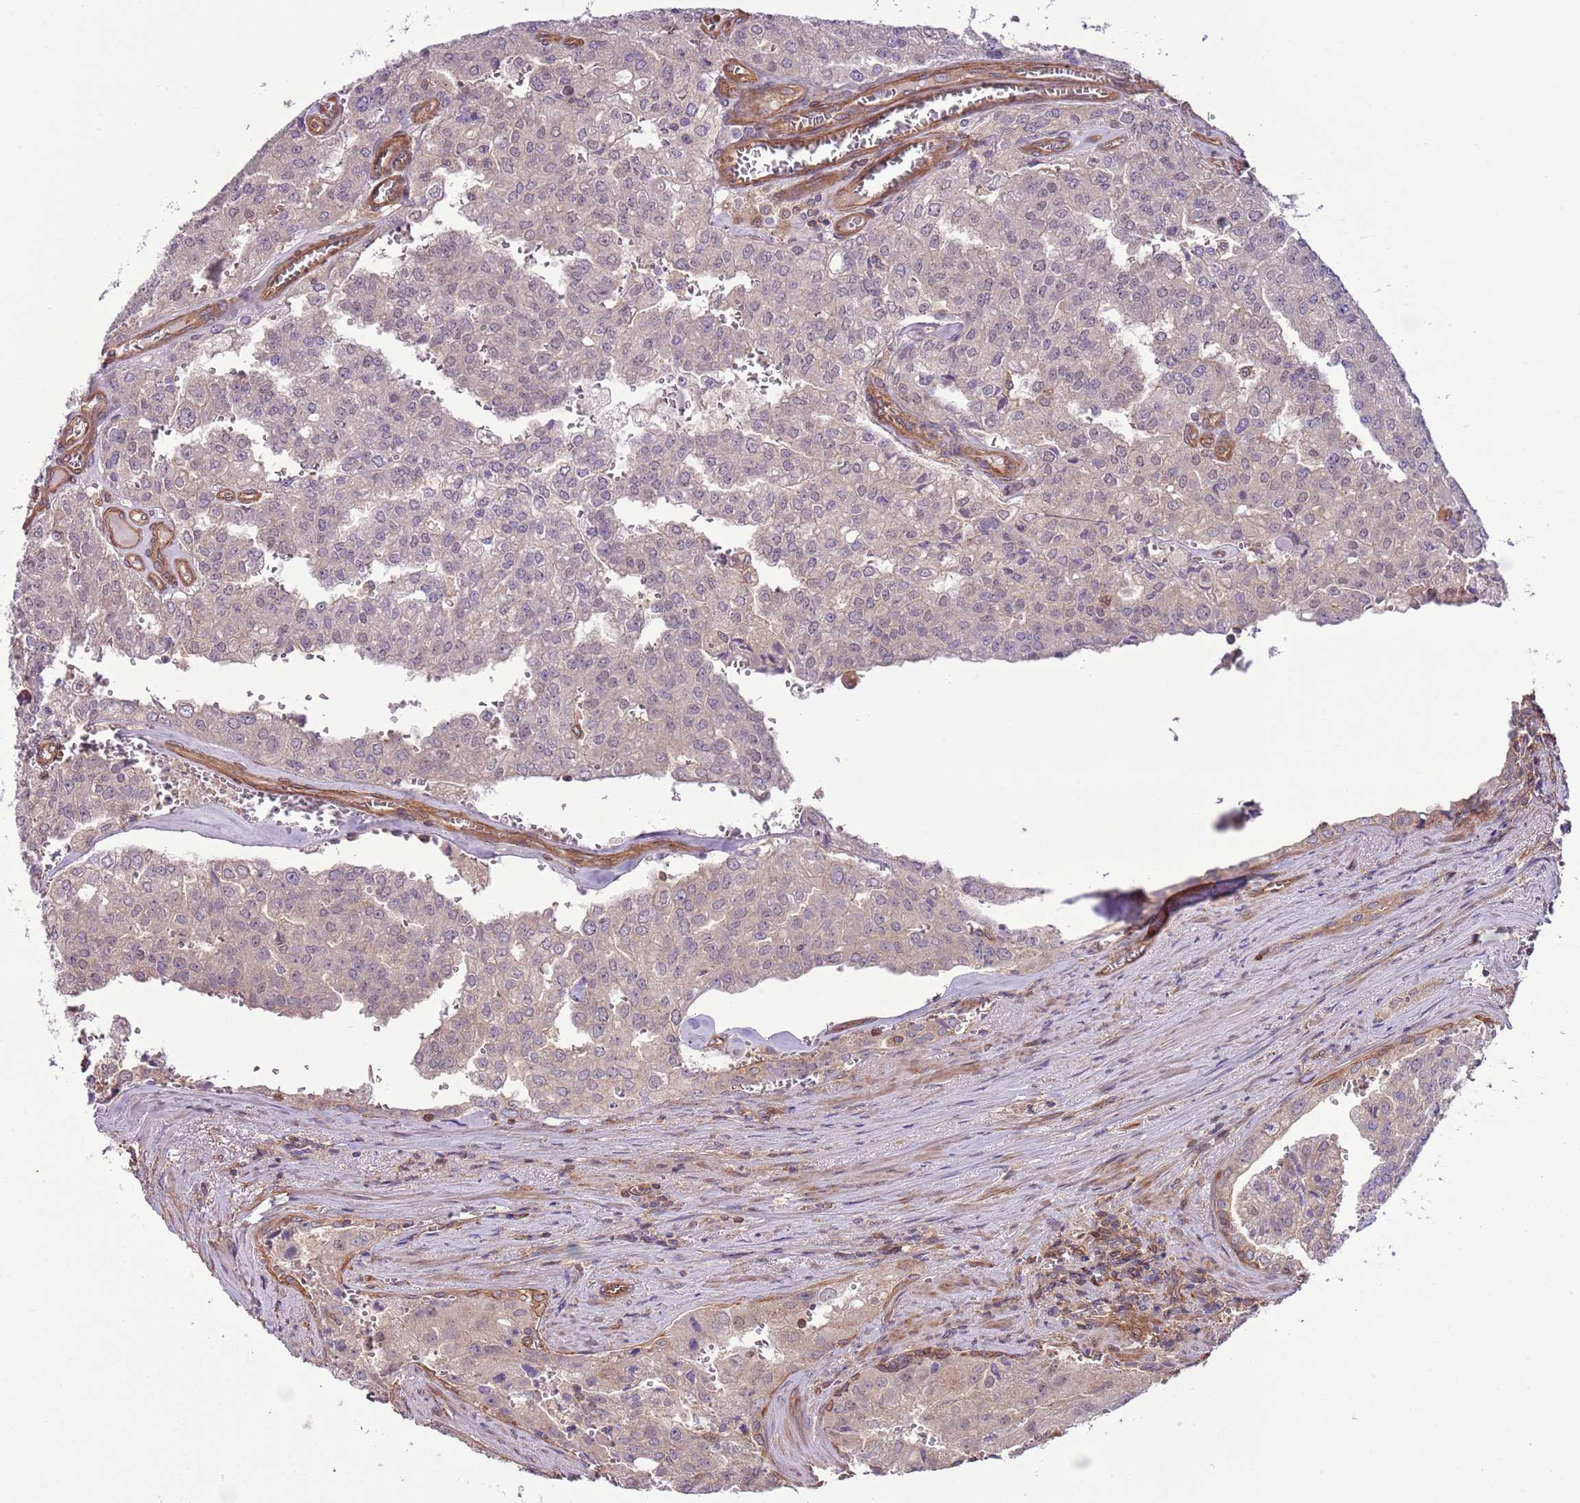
{"staining": {"intensity": "weak", "quantity": "25%-75%", "location": "cytoplasmic/membranous"}, "tissue": "prostate cancer", "cell_type": "Tumor cells", "image_type": "cancer", "snomed": [{"axis": "morphology", "description": "Adenocarcinoma, High grade"}, {"axis": "topography", "description": "Prostate"}], "caption": "Immunohistochemistry (DAB) staining of adenocarcinoma (high-grade) (prostate) demonstrates weak cytoplasmic/membranous protein expression in about 25%-75% of tumor cells. (brown staining indicates protein expression, while blue staining denotes nuclei).", "gene": "LPIN2", "patient": {"sex": "male", "age": 68}}